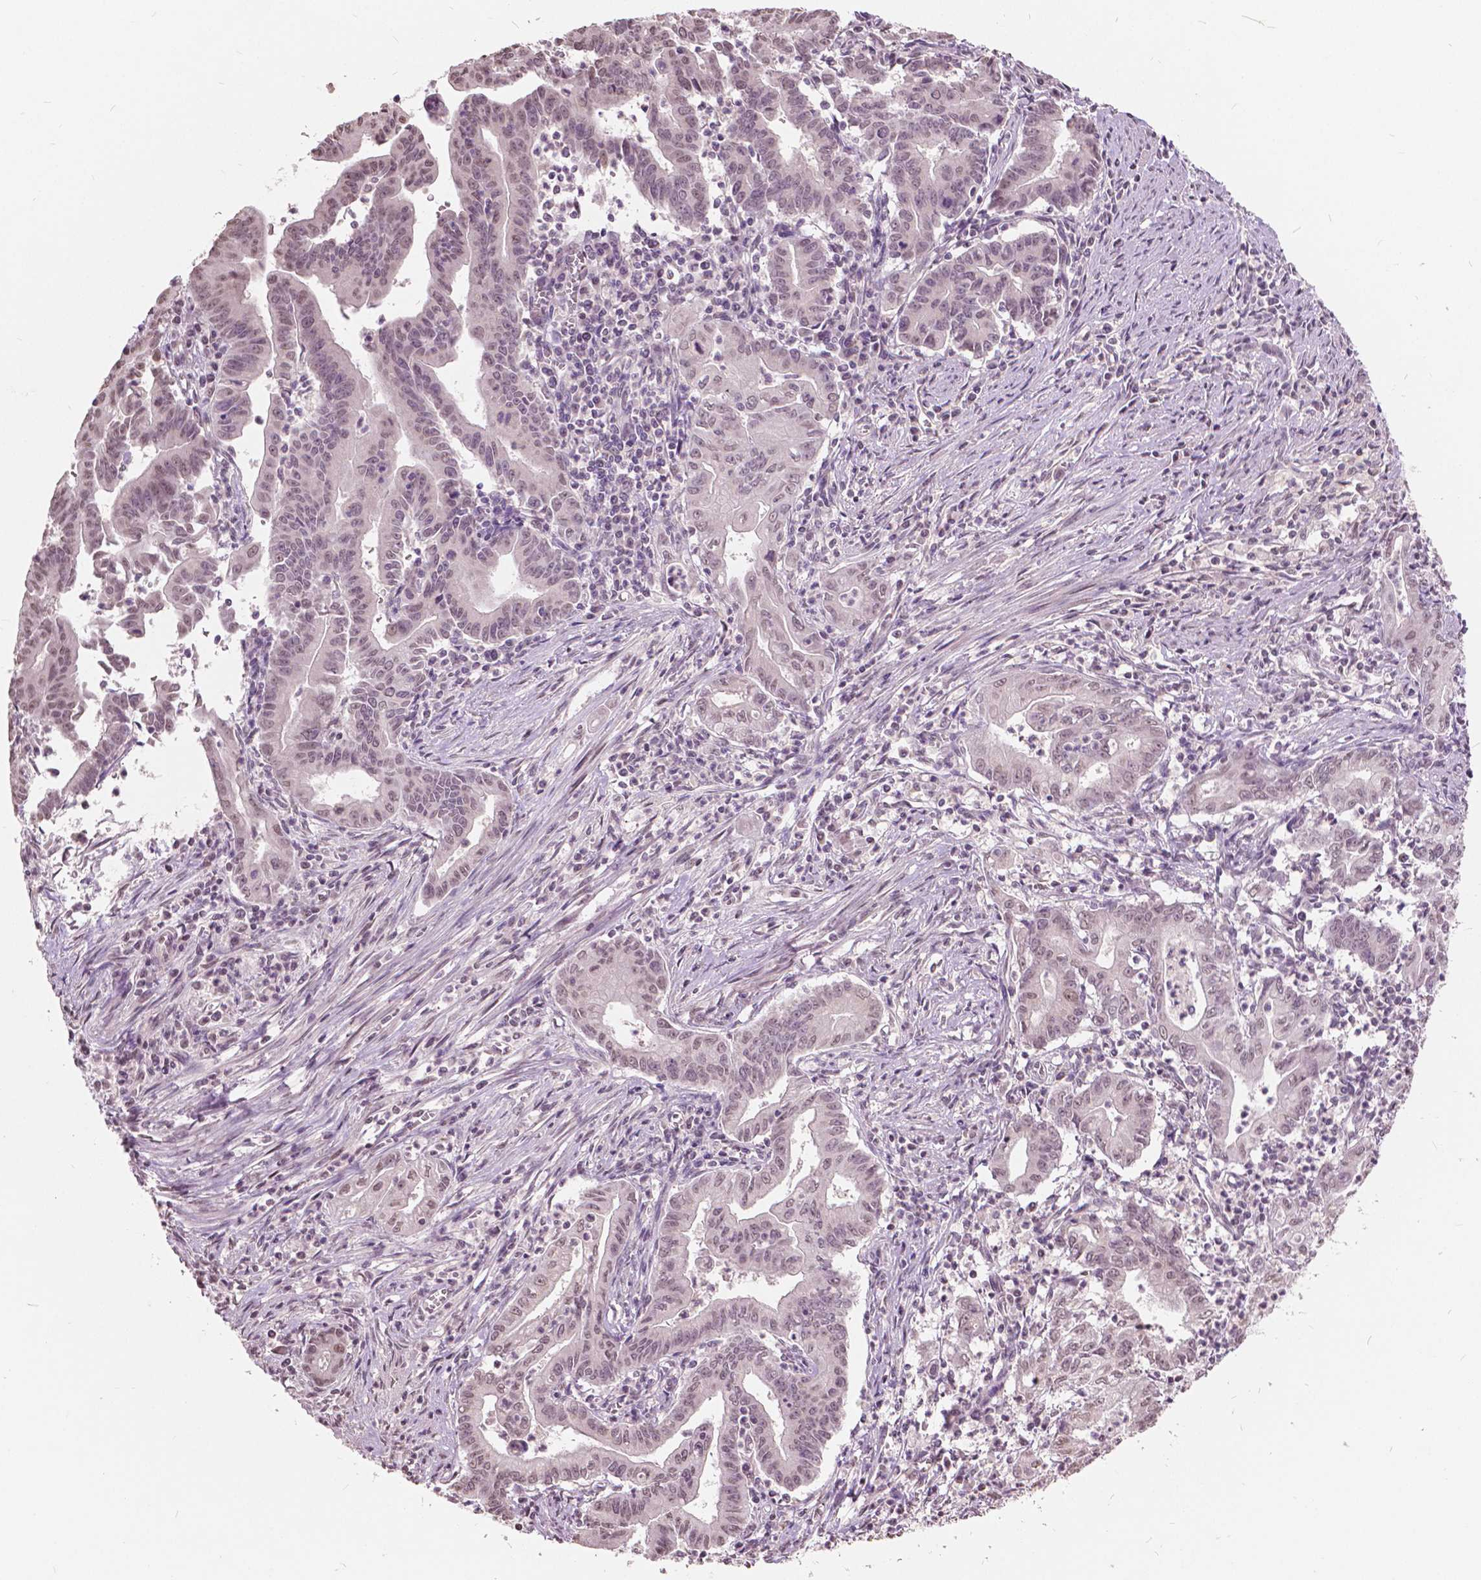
{"staining": {"intensity": "weak", "quantity": ">75%", "location": "nuclear"}, "tissue": "stomach cancer", "cell_type": "Tumor cells", "image_type": "cancer", "snomed": [{"axis": "morphology", "description": "Adenocarcinoma, NOS"}, {"axis": "topography", "description": "Stomach, upper"}], "caption": "Human stomach cancer stained with a brown dye exhibits weak nuclear positive staining in about >75% of tumor cells.", "gene": "HOXA10", "patient": {"sex": "female", "age": 79}}